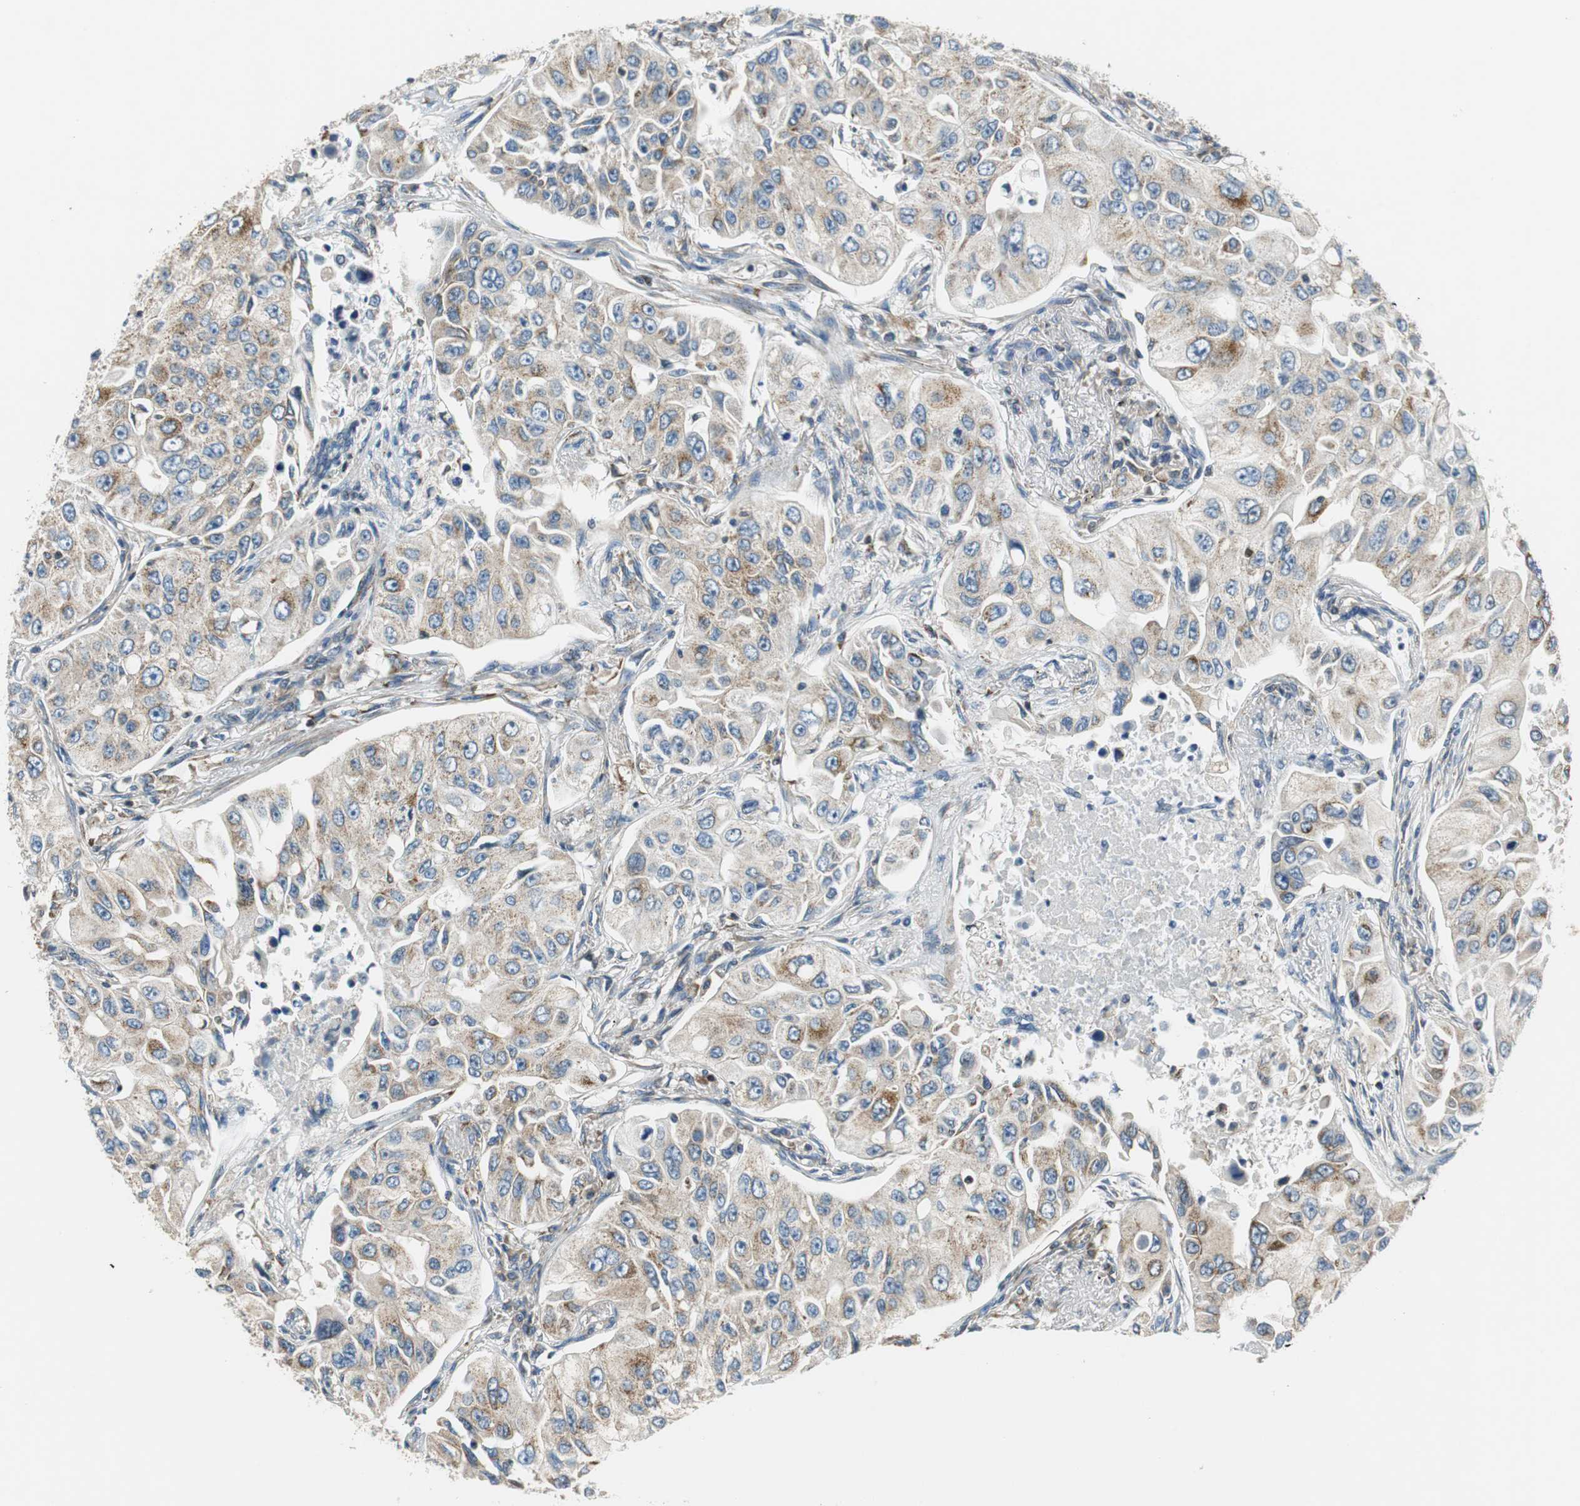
{"staining": {"intensity": "moderate", "quantity": "25%-75%", "location": "cytoplasmic/membranous"}, "tissue": "lung cancer", "cell_type": "Tumor cells", "image_type": "cancer", "snomed": [{"axis": "morphology", "description": "Adenocarcinoma, NOS"}, {"axis": "topography", "description": "Lung"}], "caption": "This photomicrograph shows immunohistochemistry (IHC) staining of human adenocarcinoma (lung), with medium moderate cytoplasmic/membranous expression in about 25%-75% of tumor cells.", "gene": "GSTK1", "patient": {"sex": "male", "age": 84}}